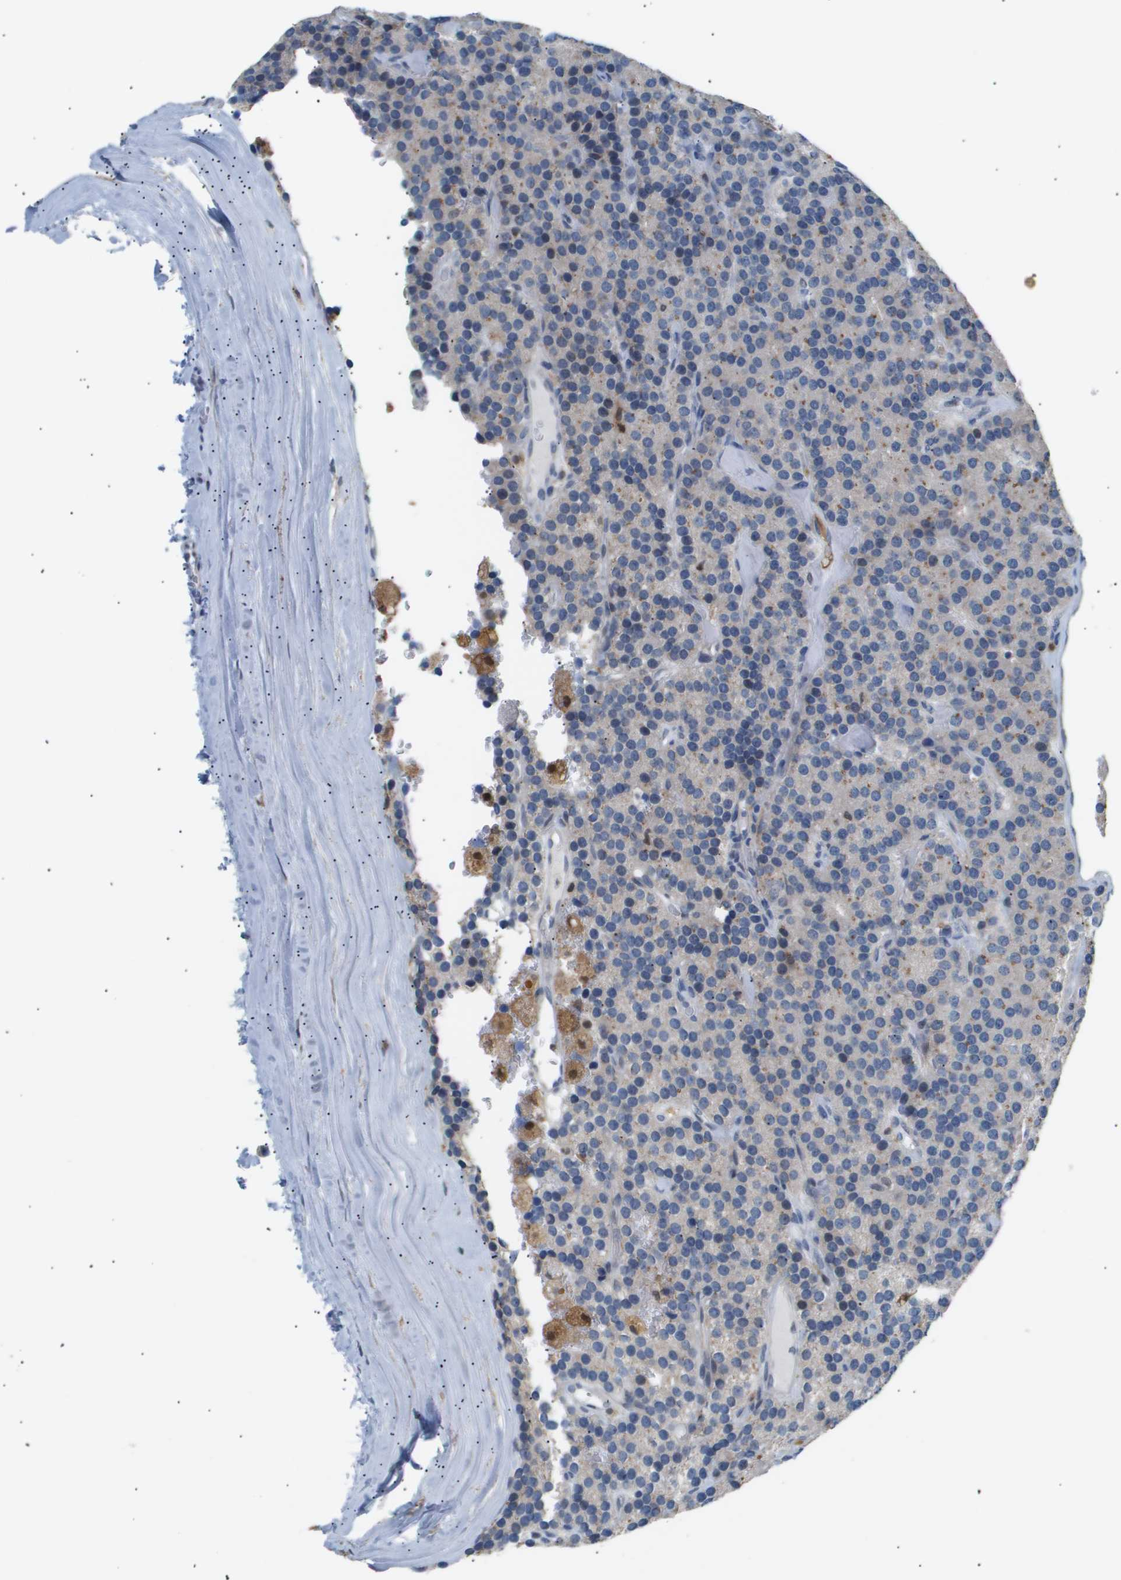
{"staining": {"intensity": "negative", "quantity": "none", "location": "none"}, "tissue": "parathyroid gland", "cell_type": "Glandular cells", "image_type": "normal", "snomed": [{"axis": "morphology", "description": "Normal tissue, NOS"}, {"axis": "morphology", "description": "Adenoma, NOS"}, {"axis": "topography", "description": "Parathyroid gland"}], "caption": "The IHC micrograph has no significant expression in glandular cells of parathyroid gland.", "gene": "AKR1A1", "patient": {"sex": "female", "age": 86}}